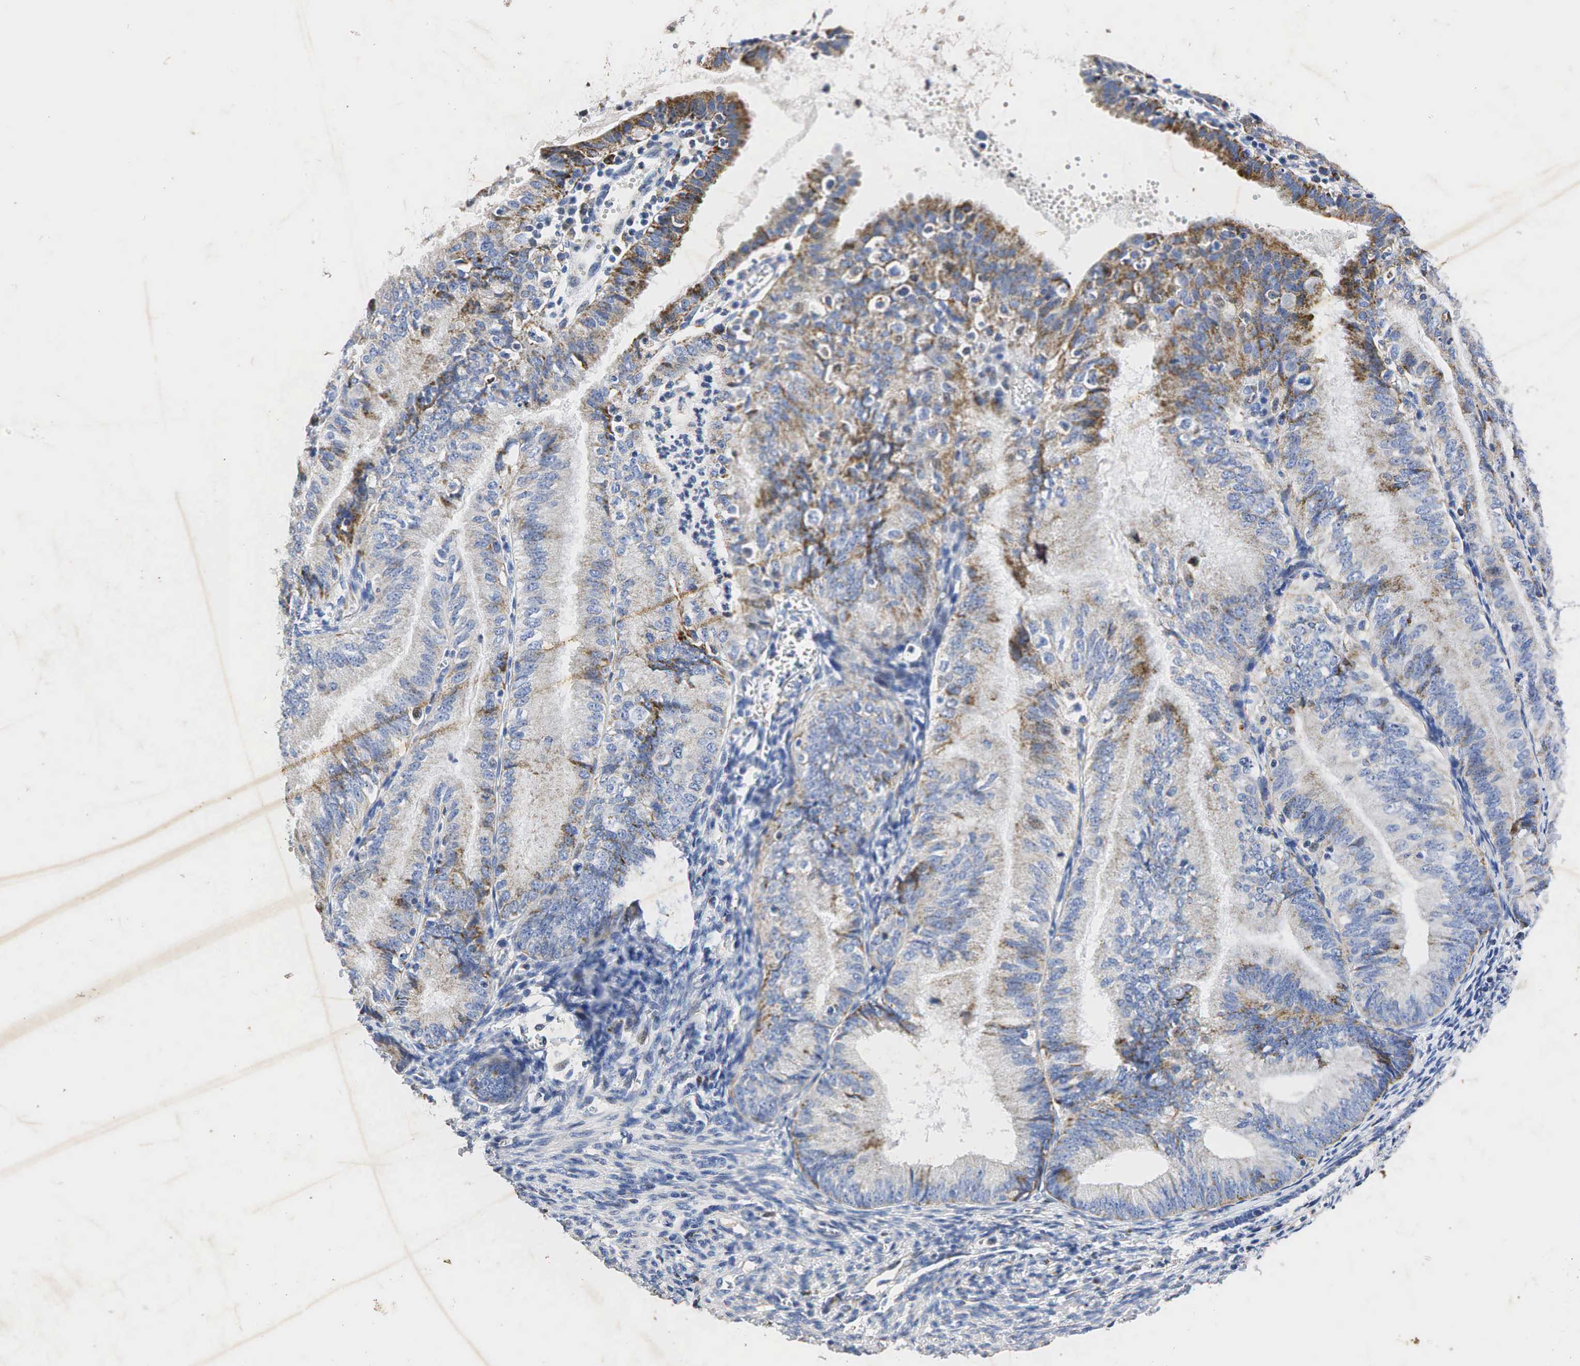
{"staining": {"intensity": "weak", "quantity": "25%-75%", "location": "cytoplasmic/membranous"}, "tissue": "endometrial cancer", "cell_type": "Tumor cells", "image_type": "cancer", "snomed": [{"axis": "morphology", "description": "Adenocarcinoma, NOS"}, {"axis": "topography", "description": "Endometrium"}], "caption": "The immunohistochemical stain highlights weak cytoplasmic/membranous expression in tumor cells of endometrial adenocarcinoma tissue. (DAB (3,3'-diaminobenzidine) IHC, brown staining for protein, blue staining for nuclei).", "gene": "SYP", "patient": {"sex": "female", "age": 66}}